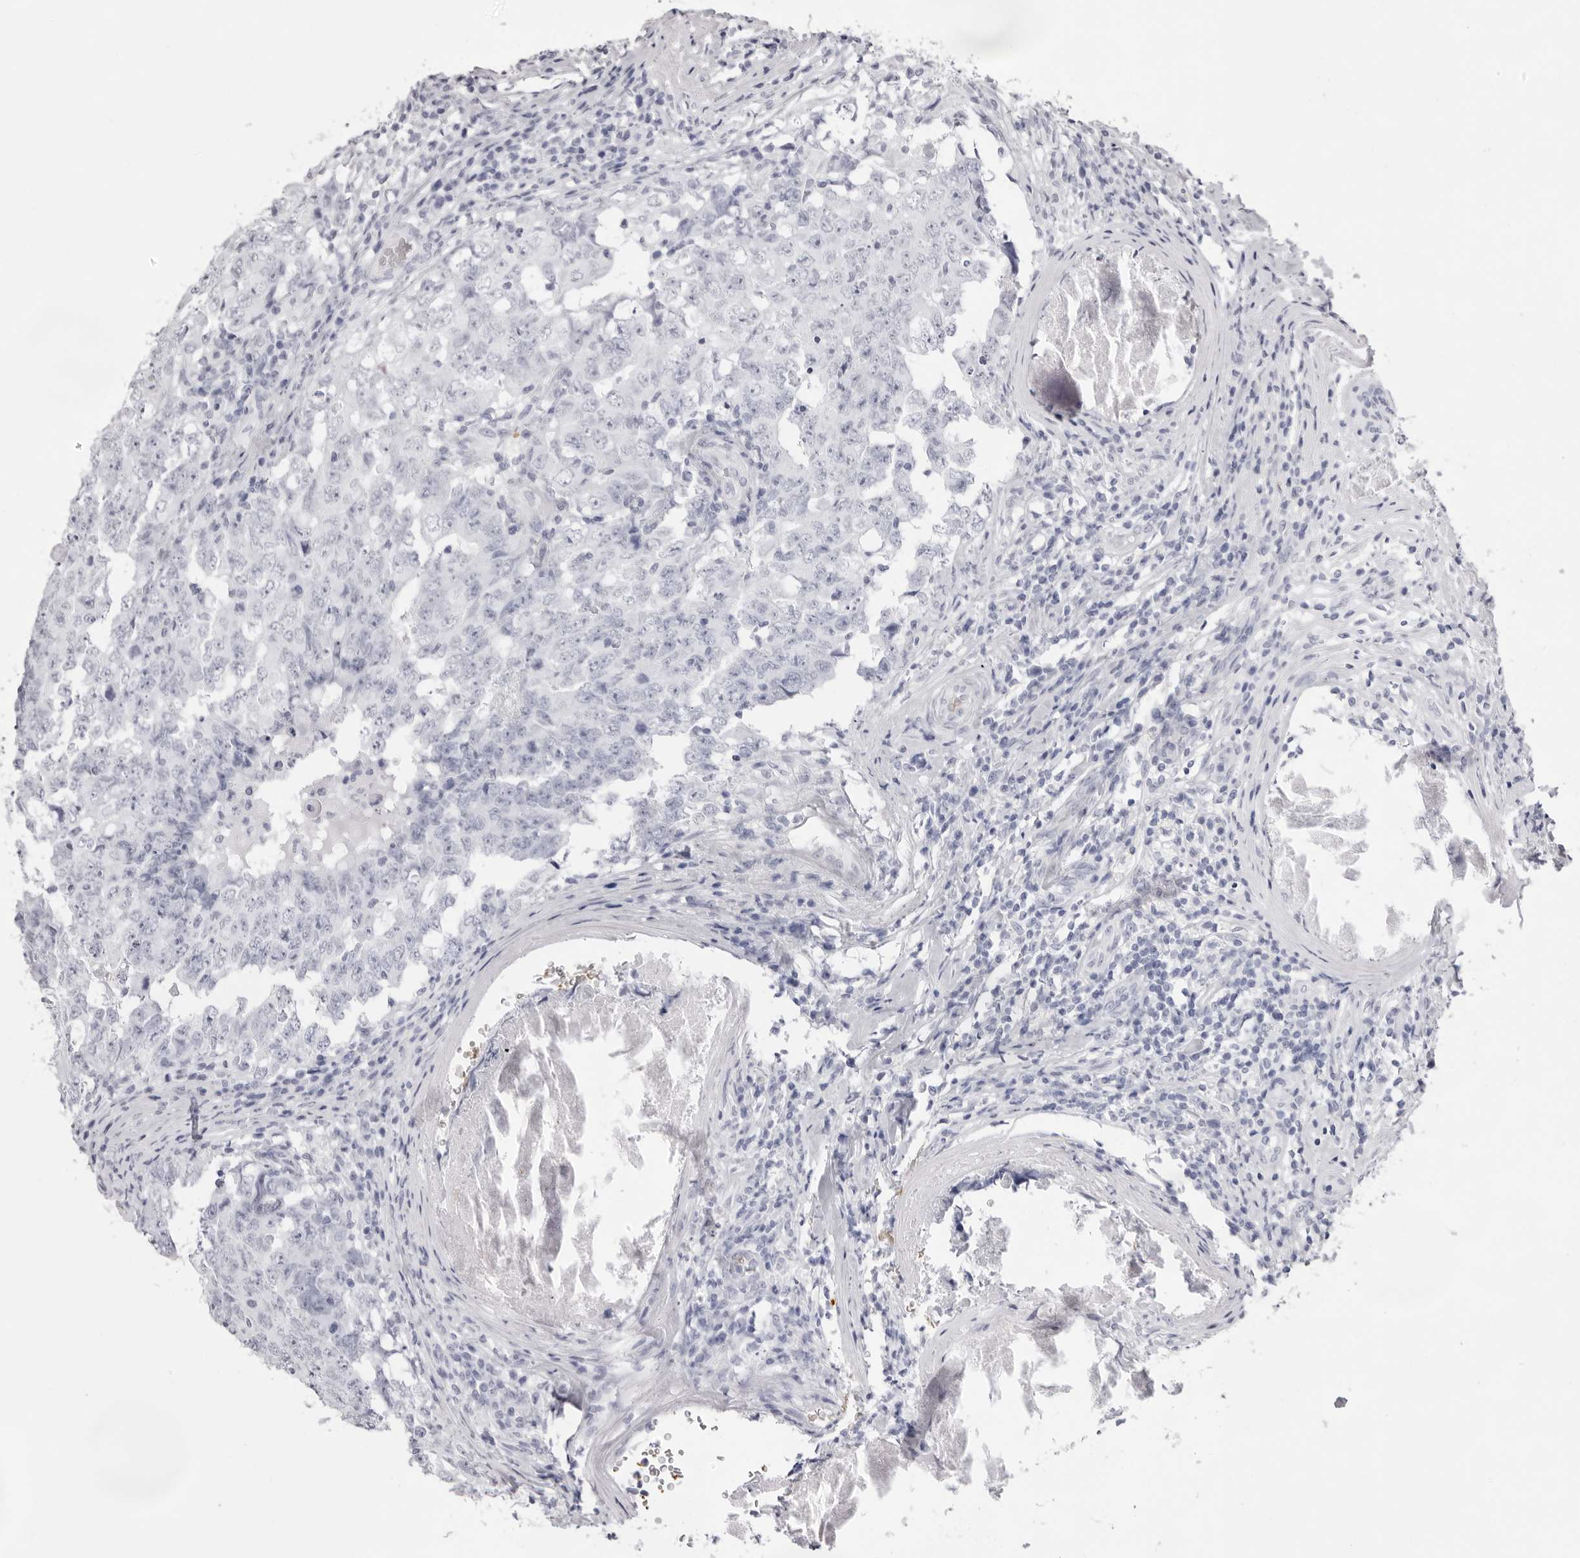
{"staining": {"intensity": "negative", "quantity": "none", "location": "none"}, "tissue": "testis cancer", "cell_type": "Tumor cells", "image_type": "cancer", "snomed": [{"axis": "morphology", "description": "Carcinoma, Embryonal, NOS"}, {"axis": "topography", "description": "Testis"}], "caption": "Immunohistochemical staining of testis cancer displays no significant expression in tumor cells. Brightfield microscopy of immunohistochemistry (IHC) stained with DAB (brown) and hematoxylin (blue), captured at high magnification.", "gene": "SPTA1", "patient": {"sex": "male", "age": 26}}